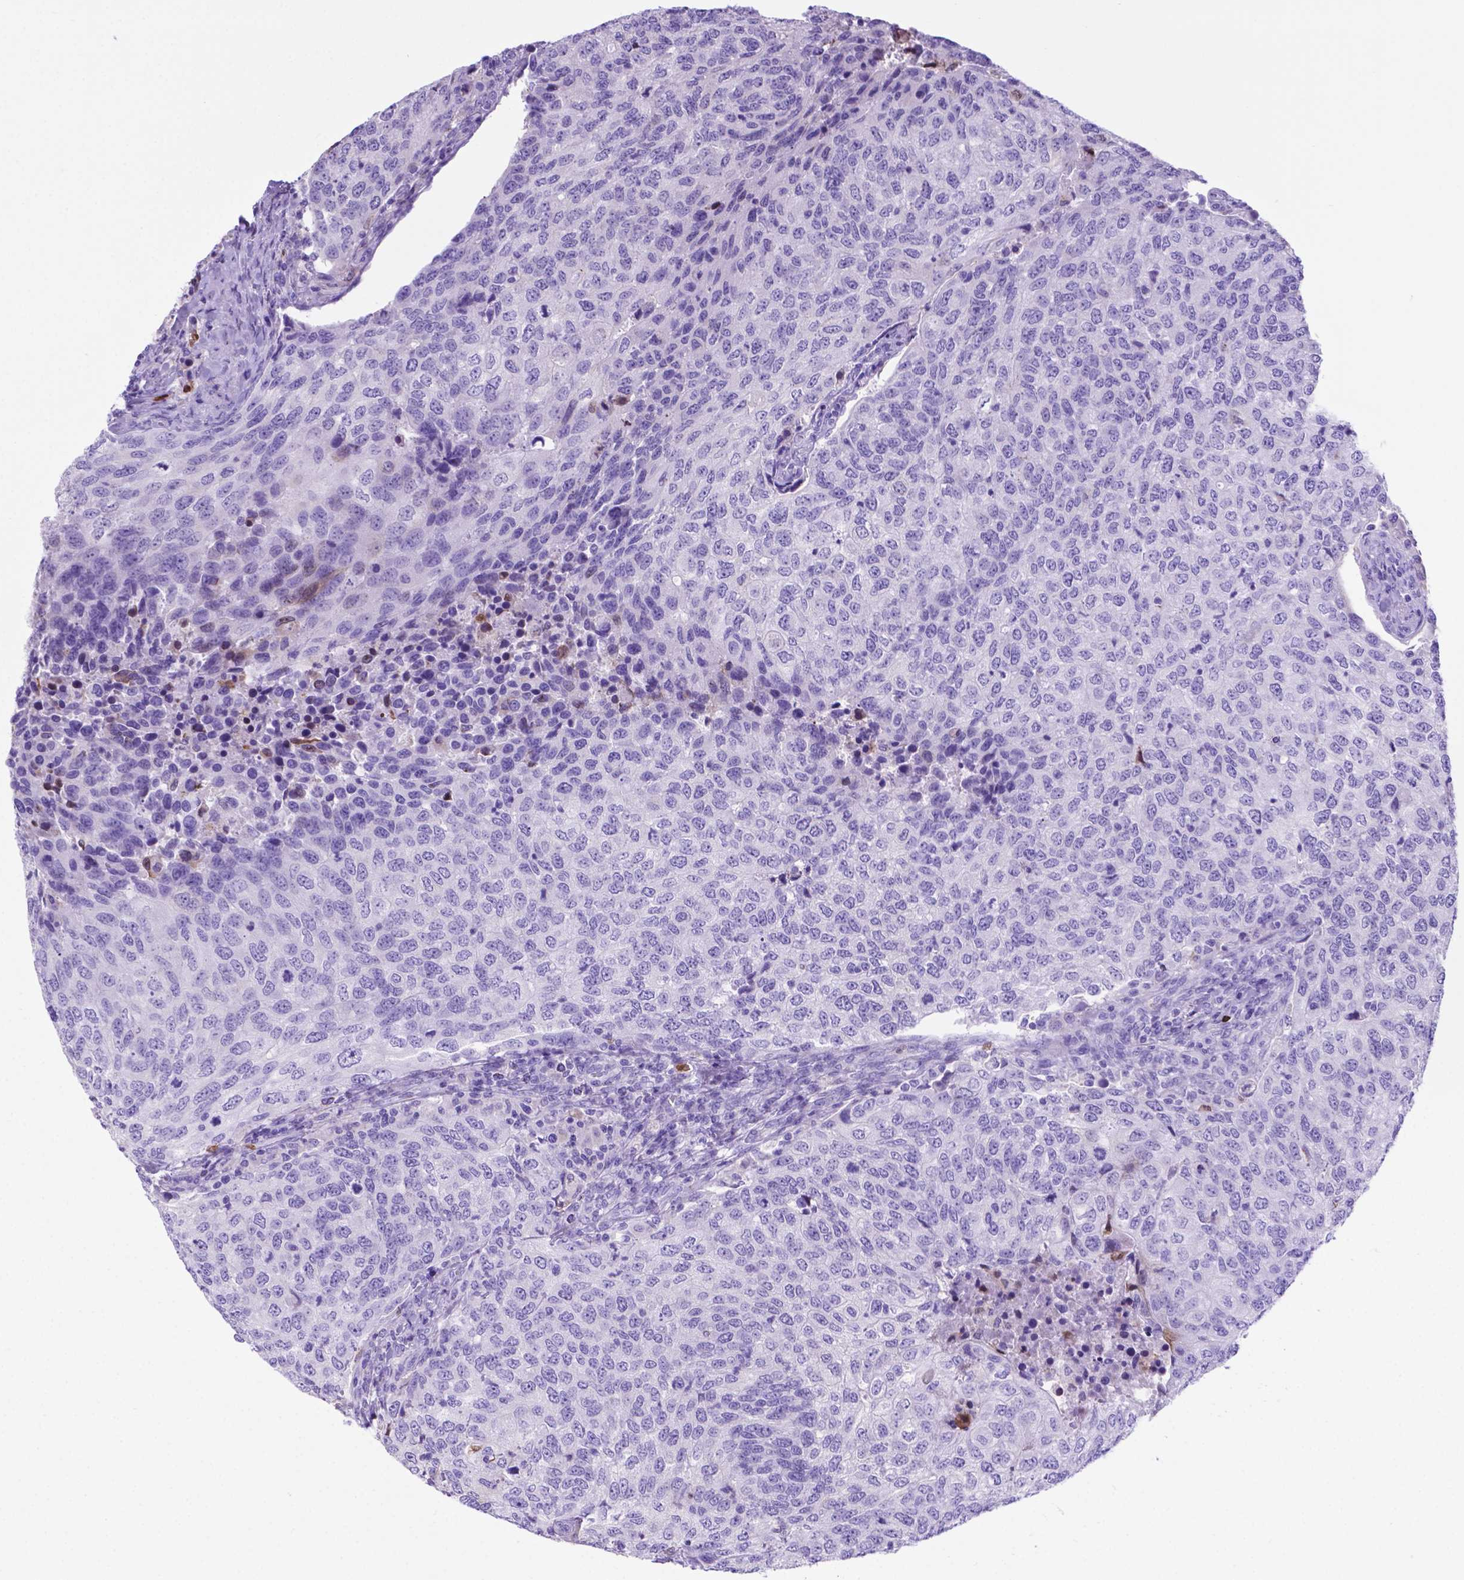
{"staining": {"intensity": "negative", "quantity": "none", "location": "none"}, "tissue": "urothelial cancer", "cell_type": "Tumor cells", "image_type": "cancer", "snomed": [{"axis": "morphology", "description": "Urothelial carcinoma, High grade"}, {"axis": "topography", "description": "Urinary bladder"}], "caption": "An image of urothelial carcinoma (high-grade) stained for a protein shows no brown staining in tumor cells.", "gene": "LZTR1", "patient": {"sex": "female", "age": 78}}